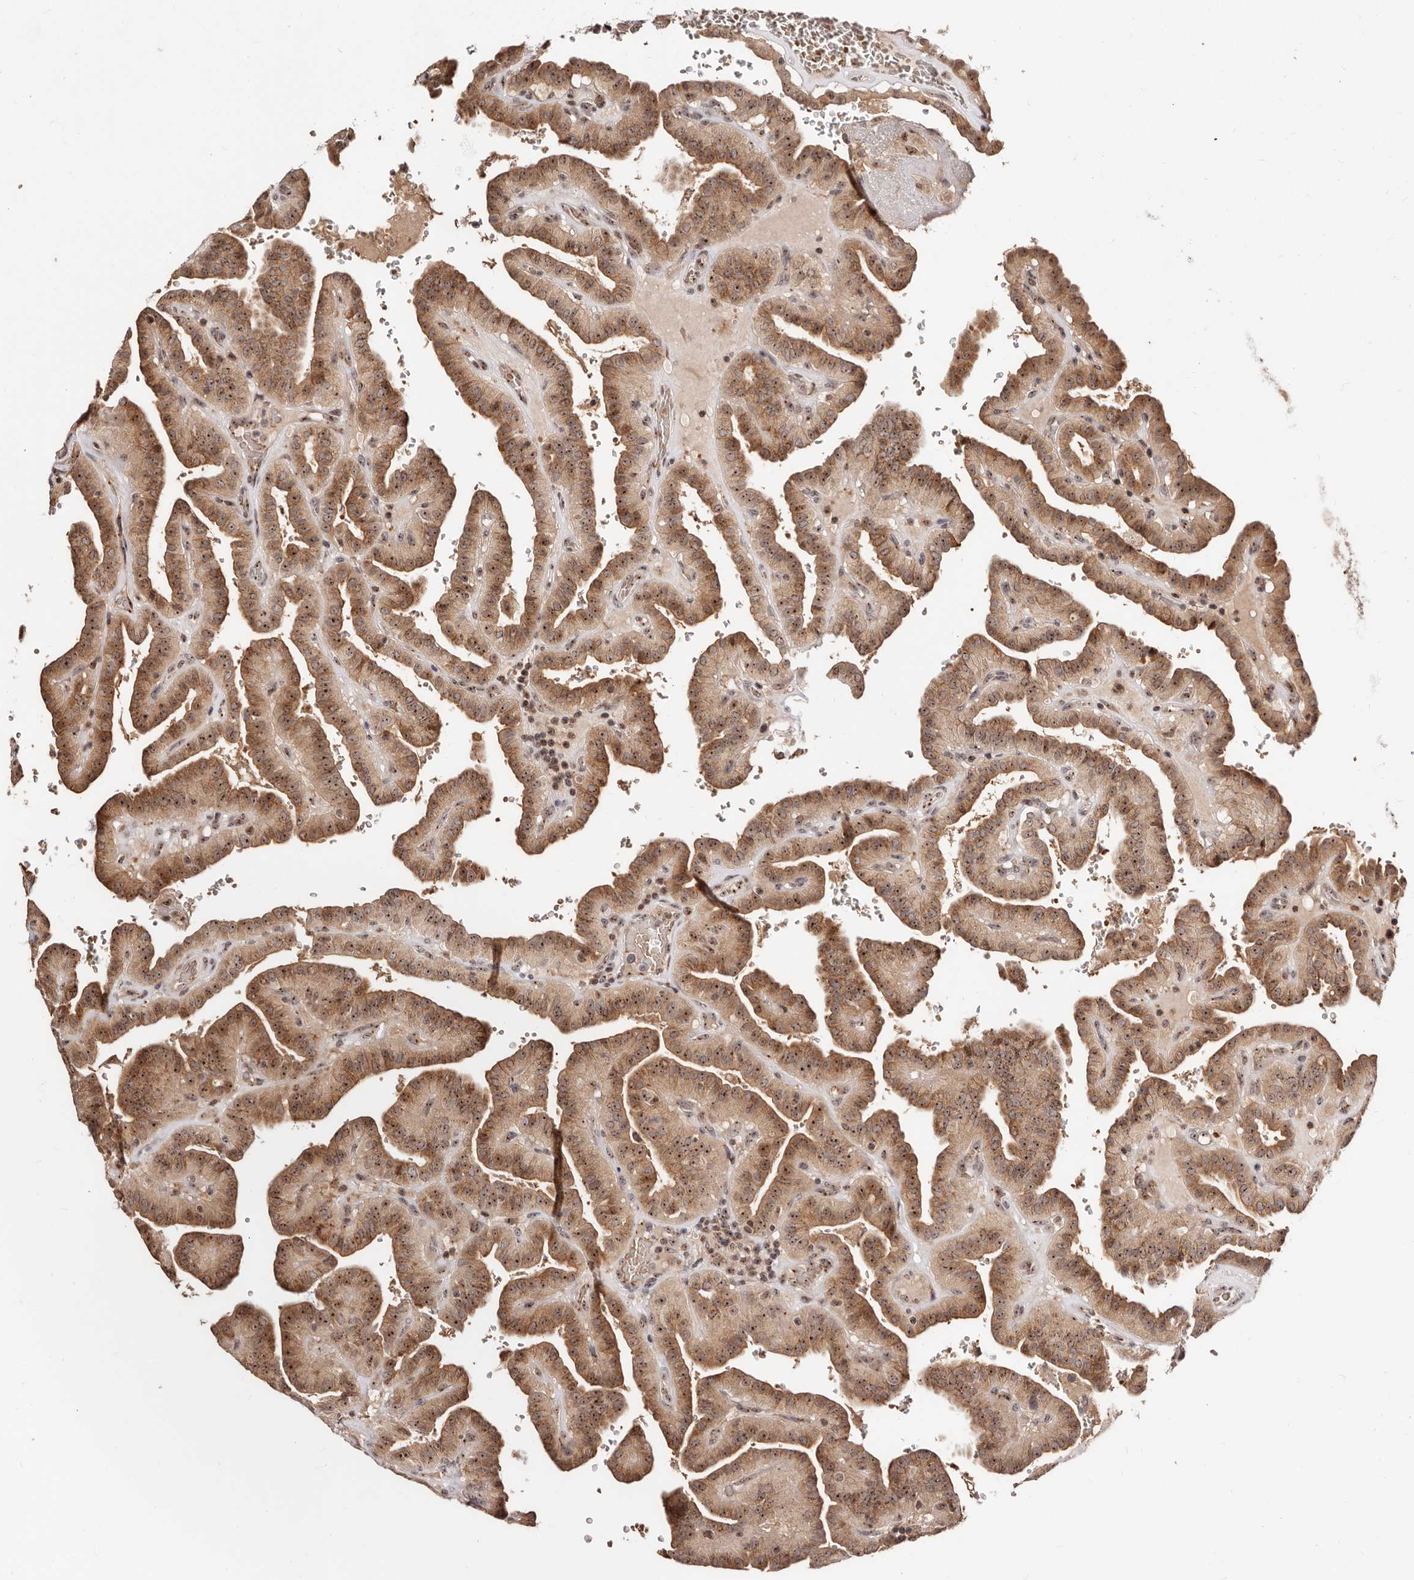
{"staining": {"intensity": "moderate", "quantity": ">75%", "location": "cytoplasmic/membranous,nuclear"}, "tissue": "thyroid cancer", "cell_type": "Tumor cells", "image_type": "cancer", "snomed": [{"axis": "morphology", "description": "Papillary adenocarcinoma, NOS"}, {"axis": "topography", "description": "Thyroid gland"}], "caption": "Brown immunohistochemical staining in thyroid cancer reveals moderate cytoplasmic/membranous and nuclear positivity in about >75% of tumor cells. (Stains: DAB in brown, nuclei in blue, Microscopy: brightfield microscopy at high magnification).", "gene": "APOL6", "patient": {"sex": "male", "age": 77}}